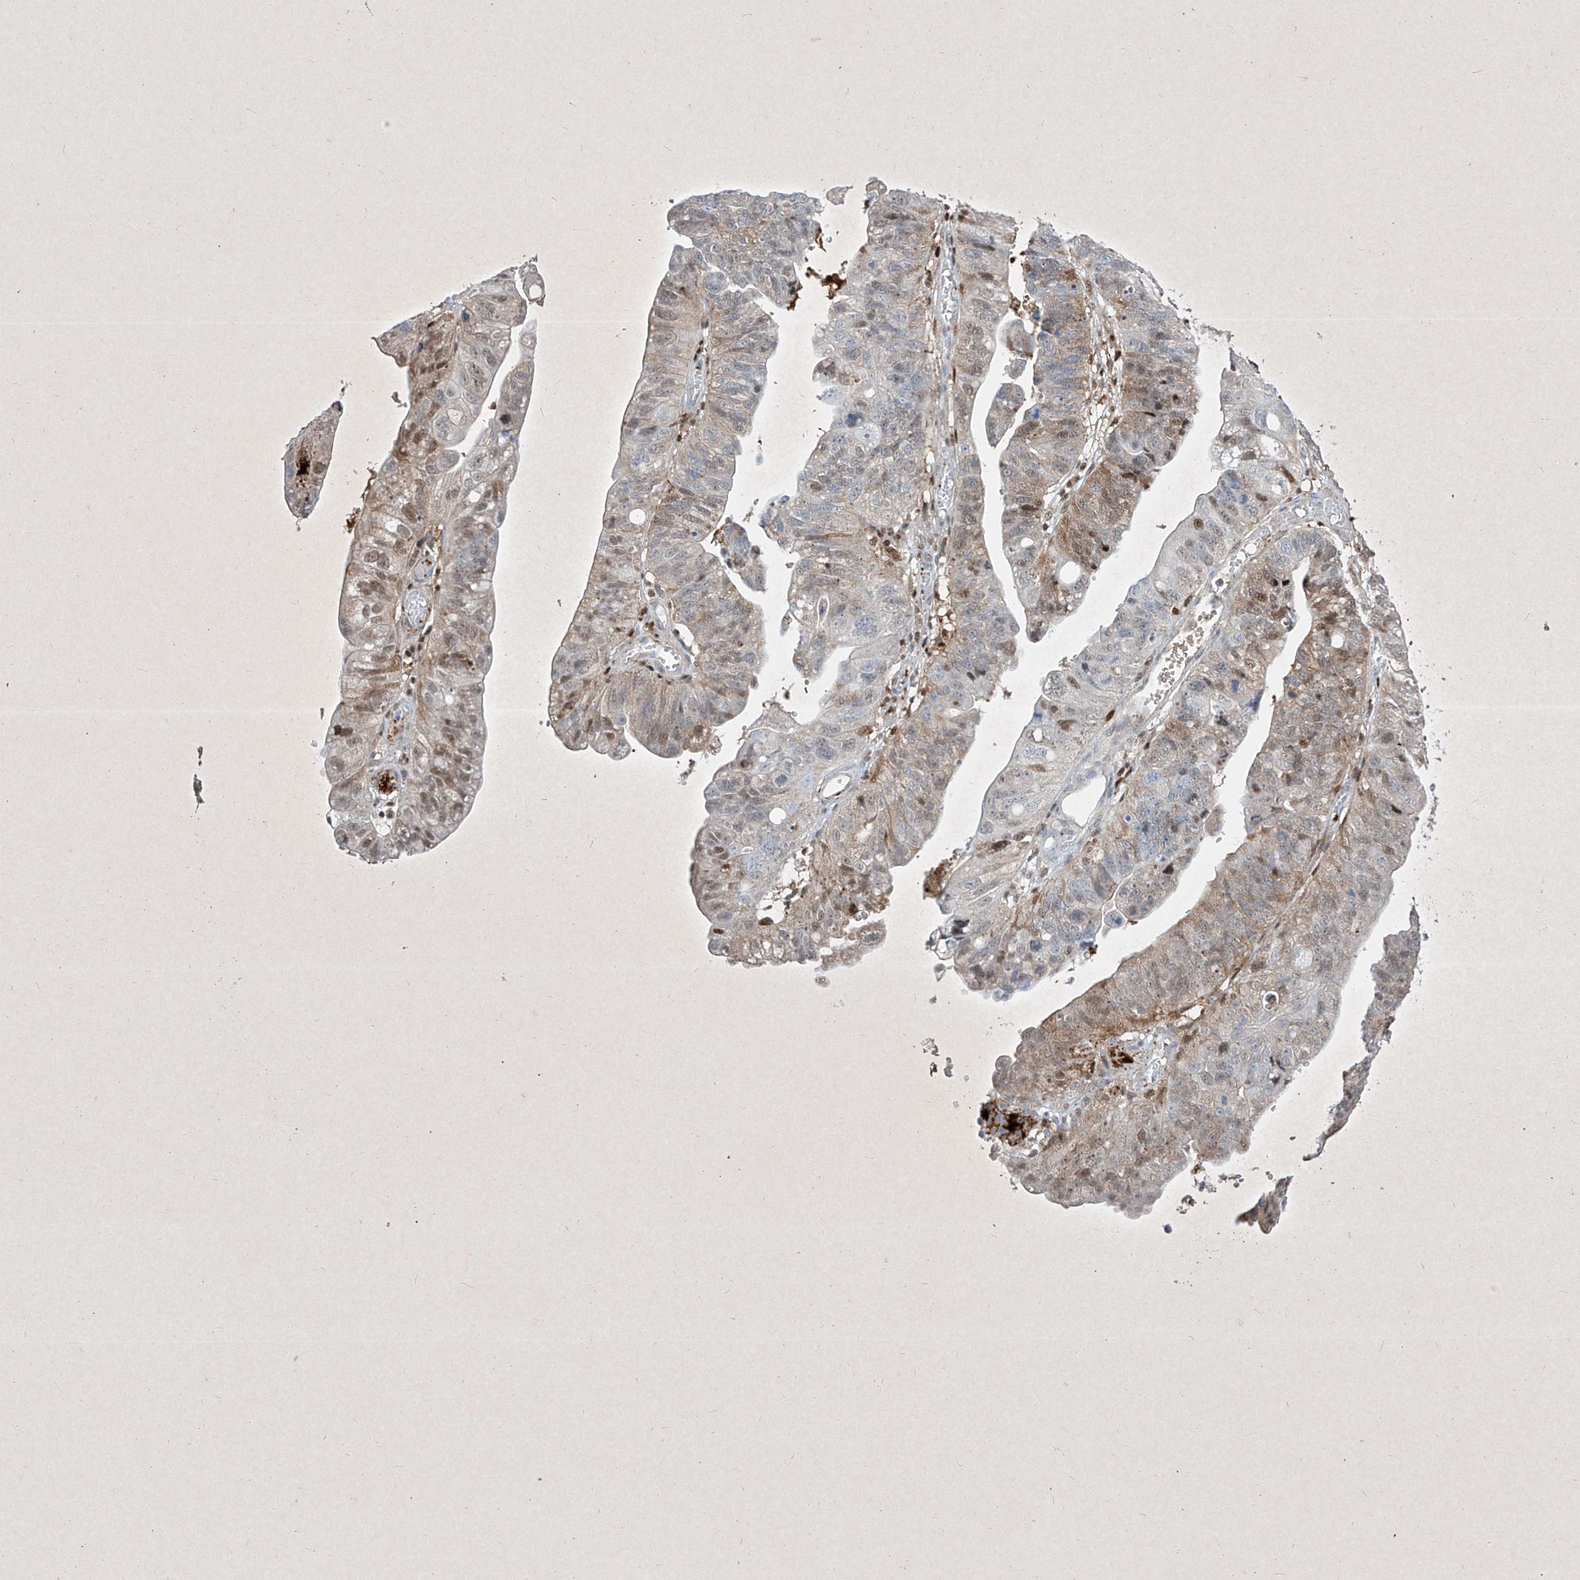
{"staining": {"intensity": "weak", "quantity": "25%-75%", "location": "cytoplasmic/membranous,nuclear"}, "tissue": "stomach cancer", "cell_type": "Tumor cells", "image_type": "cancer", "snomed": [{"axis": "morphology", "description": "Adenocarcinoma, NOS"}, {"axis": "topography", "description": "Stomach"}], "caption": "IHC histopathology image of neoplastic tissue: human stomach adenocarcinoma stained using IHC exhibits low levels of weak protein expression localized specifically in the cytoplasmic/membranous and nuclear of tumor cells, appearing as a cytoplasmic/membranous and nuclear brown color.", "gene": "PSMB10", "patient": {"sex": "male", "age": 59}}